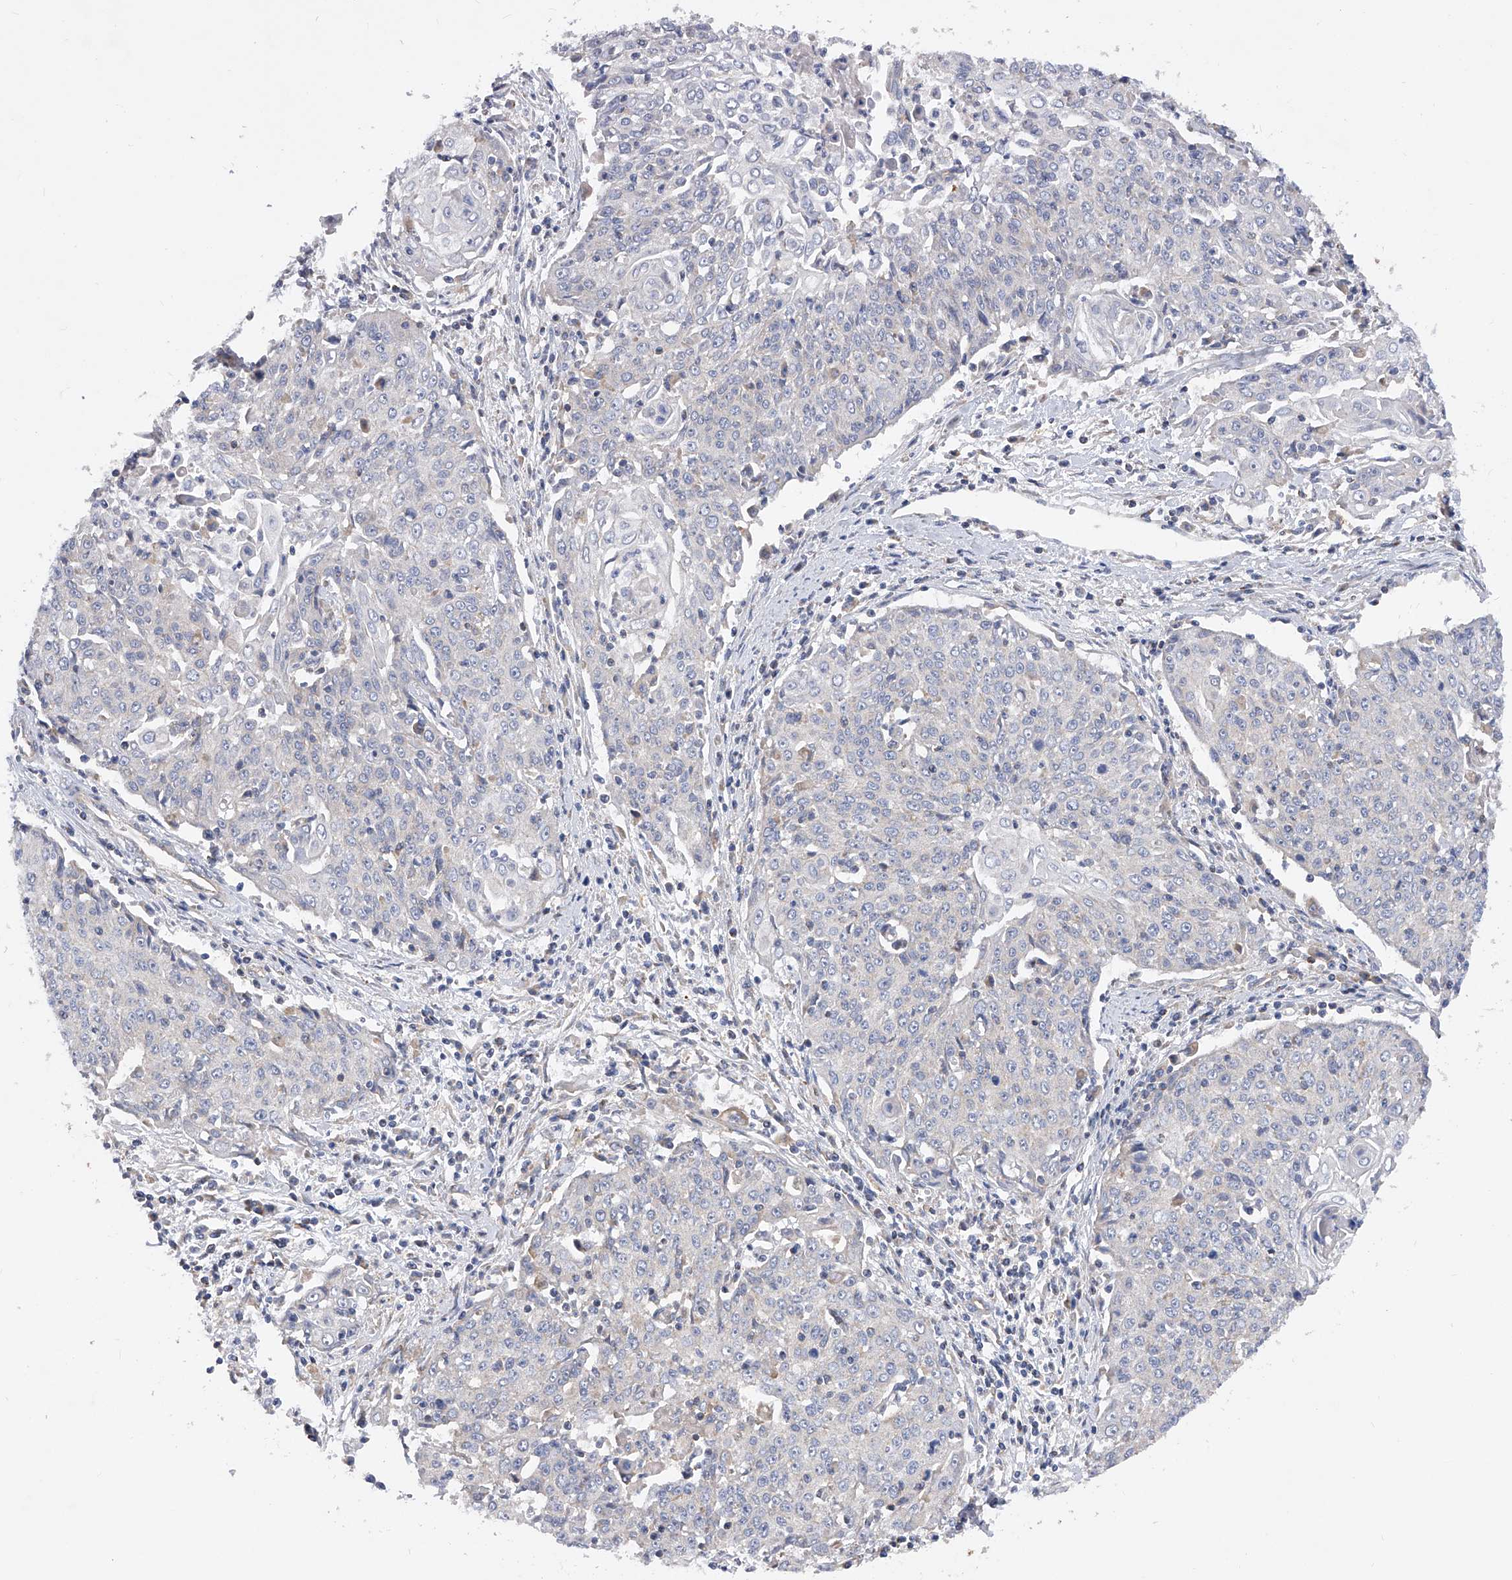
{"staining": {"intensity": "negative", "quantity": "none", "location": "none"}, "tissue": "cervical cancer", "cell_type": "Tumor cells", "image_type": "cancer", "snomed": [{"axis": "morphology", "description": "Squamous cell carcinoma, NOS"}, {"axis": "topography", "description": "Cervix"}], "caption": "The immunohistochemistry histopathology image has no significant positivity in tumor cells of cervical squamous cell carcinoma tissue. (DAB immunohistochemistry (IHC), high magnification).", "gene": "PDSS2", "patient": {"sex": "female", "age": 48}}